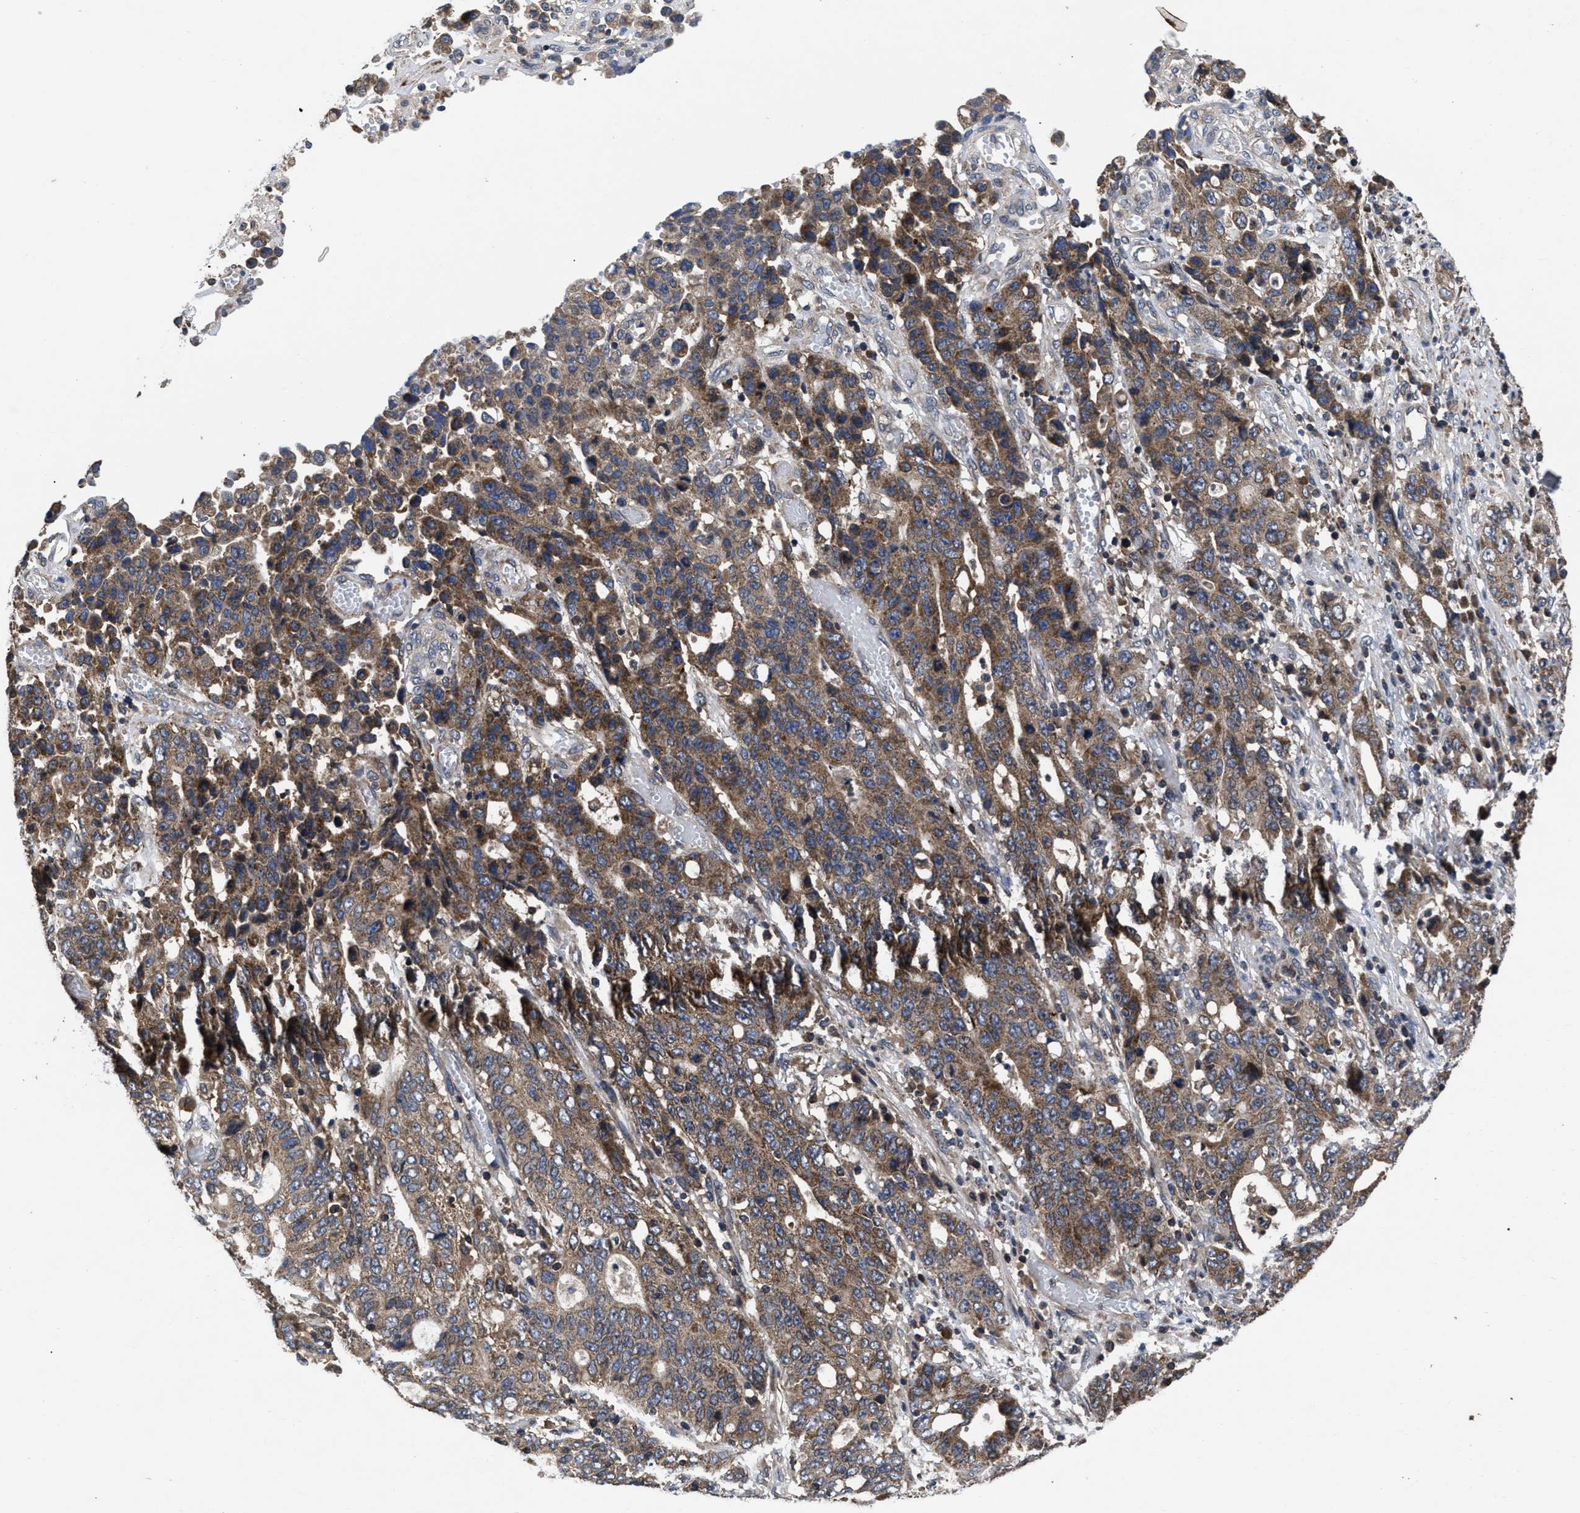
{"staining": {"intensity": "moderate", "quantity": ">75%", "location": "cytoplasmic/membranous"}, "tissue": "stomach cancer", "cell_type": "Tumor cells", "image_type": "cancer", "snomed": [{"axis": "morphology", "description": "Adenocarcinoma, NOS"}, {"axis": "topography", "description": "Stomach, upper"}], "caption": "Immunohistochemistry histopathology image of neoplastic tissue: adenocarcinoma (stomach) stained using immunohistochemistry (IHC) displays medium levels of moderate protein expression localized specifically in the cytoplasmic/membranous of tumor cells, appearing as a cytoplasmic/membranous brown color.", "gene": "LRRC3", "patient": {"sex": "male", "age": 69}}